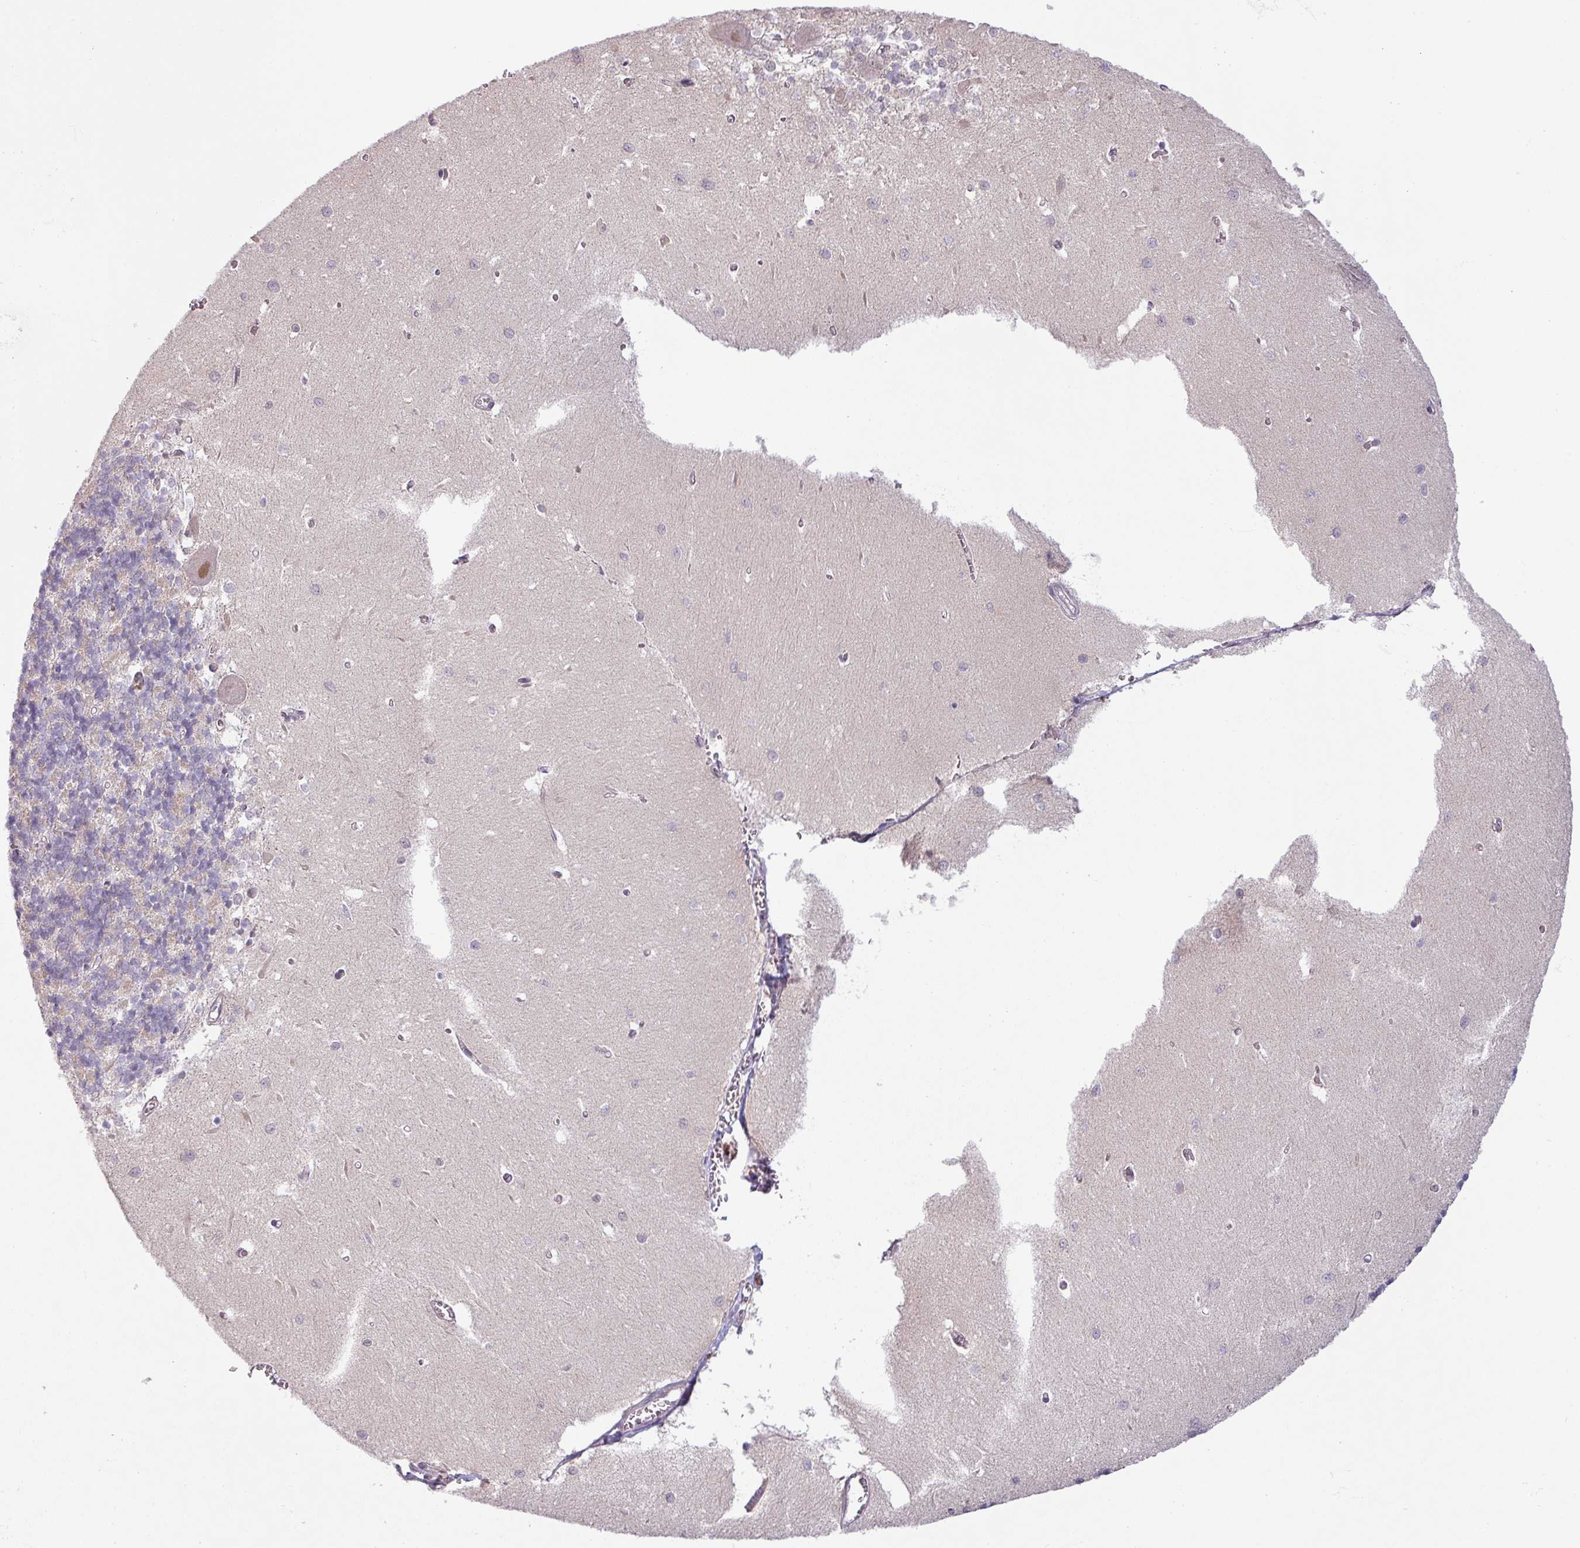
{"staining": {"intensity": "negative", "quantity": "none", "location": "none"}, "tissue": "cerebellum", "cell_type": "Cells in granular layer", "image_type": "normal", "snomed": [{"axis": "morphology", "description": "Normal tissue, NOS"}, {"axis": "topography", "description": "Cerebellum"}], "caption": "Immunohistochemistry micrograph of normal cerebellum: human cerebellum stained with DAB demonstrates no significant protein staining in cells in granular layer.", "gene": "CCDC144A", "patient": {"sex": "male", "age": 37}}